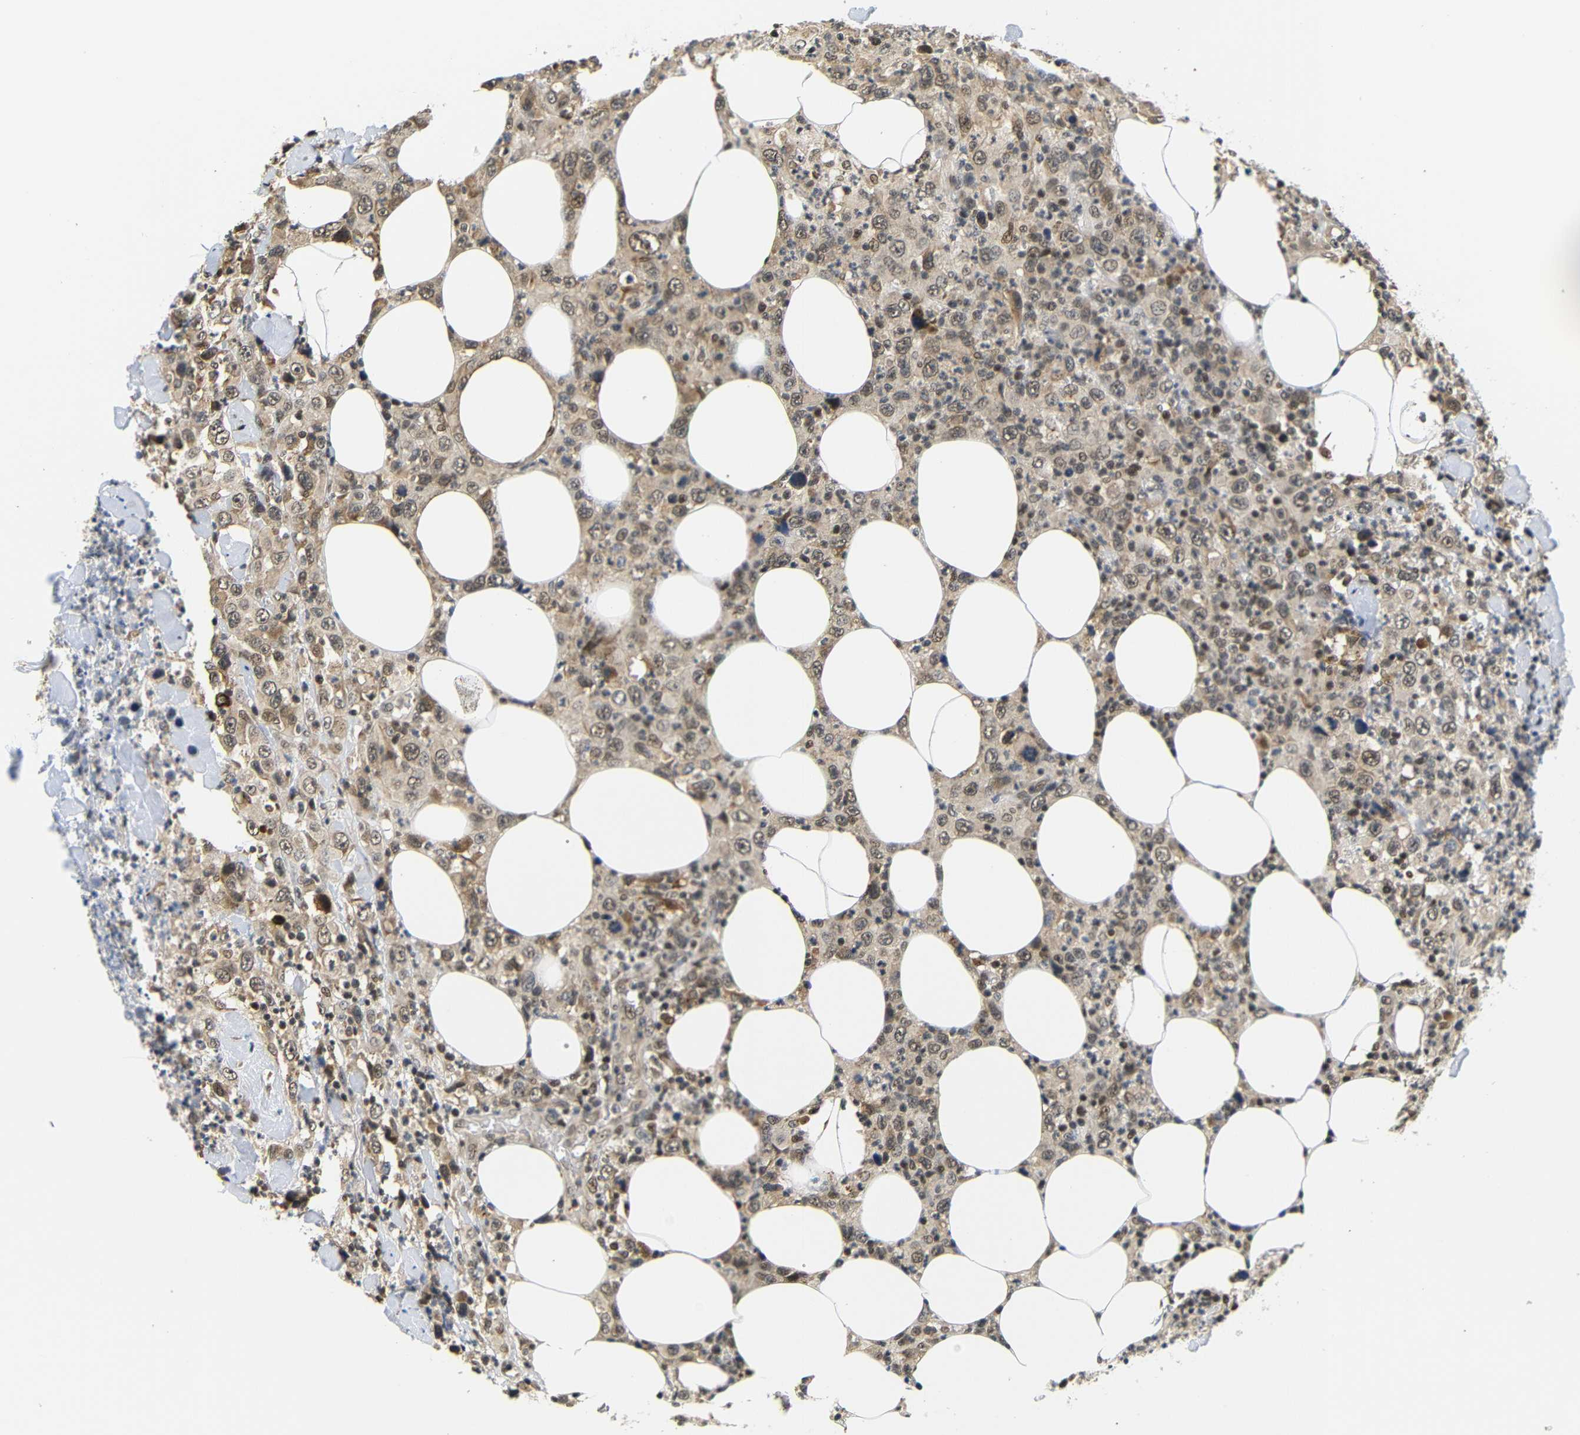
{"staining": {"intensity": "moderate", "quantity": ">75%", "location": "cytoplasmic/membranous,nuclear"}, "tissue": "thyroid cancer", "cell_type": "Tumor cells", "image_type": "cancer", "snomed": [{"axis": "morphology", "description": "Carcinoma, NOS"}, {"axis": "topography", "description": "Thyroid gland"}], "caption": "Moderate cytoplasmic/membranous and nuclear protein staining is identified in about >75% of tumor cells in carcinoma (thyroid). (Stains: DAB (3,3'-diaminobenzidine) in brown, nuclei in blue, Microscopy: brightfield microscopy at high magnification).", "gene": "GJA5", "patient": {"sex": "female", "age": 77}}